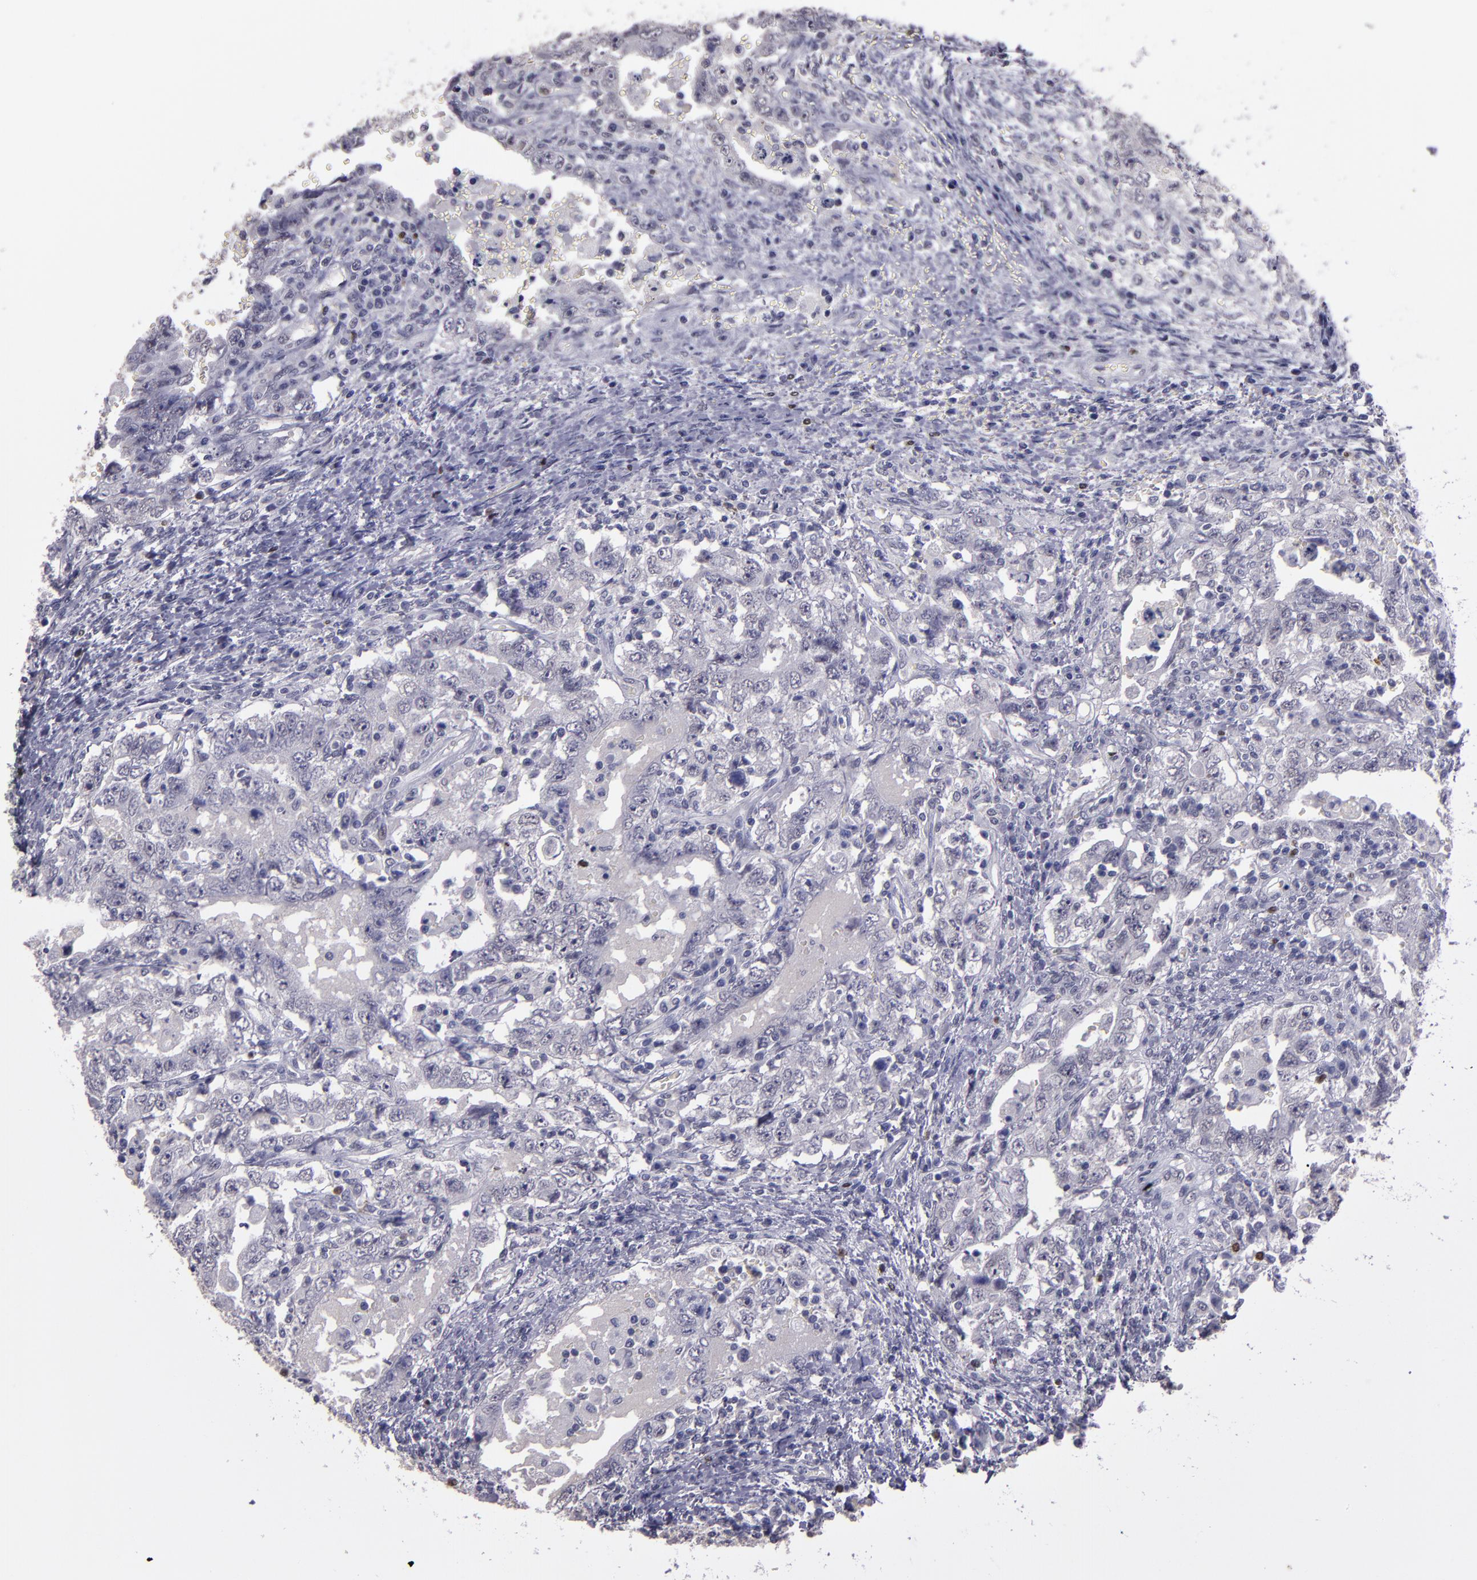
{"staining": {"intensity": "negative", "quantity": "none", "location": "none"}, "tissue": "testis cancer", "cell_type": "Tumor cells", "image_type": "cancer", "snomed": [{"axis": "morphology", "description": "Carcinoma, Embryonal, NOS"}, {"axis": "topography", "description": "Testis"}], "caption": "This is a image of immunohistochemistry staining of testis cancer, which shows no staining in tumor cells. (Immunohistochemistry (ihc), brightfield microscopy, high magnification).", "gene": "CEBPE", "patient": {"sex": "male", "age": 26}}